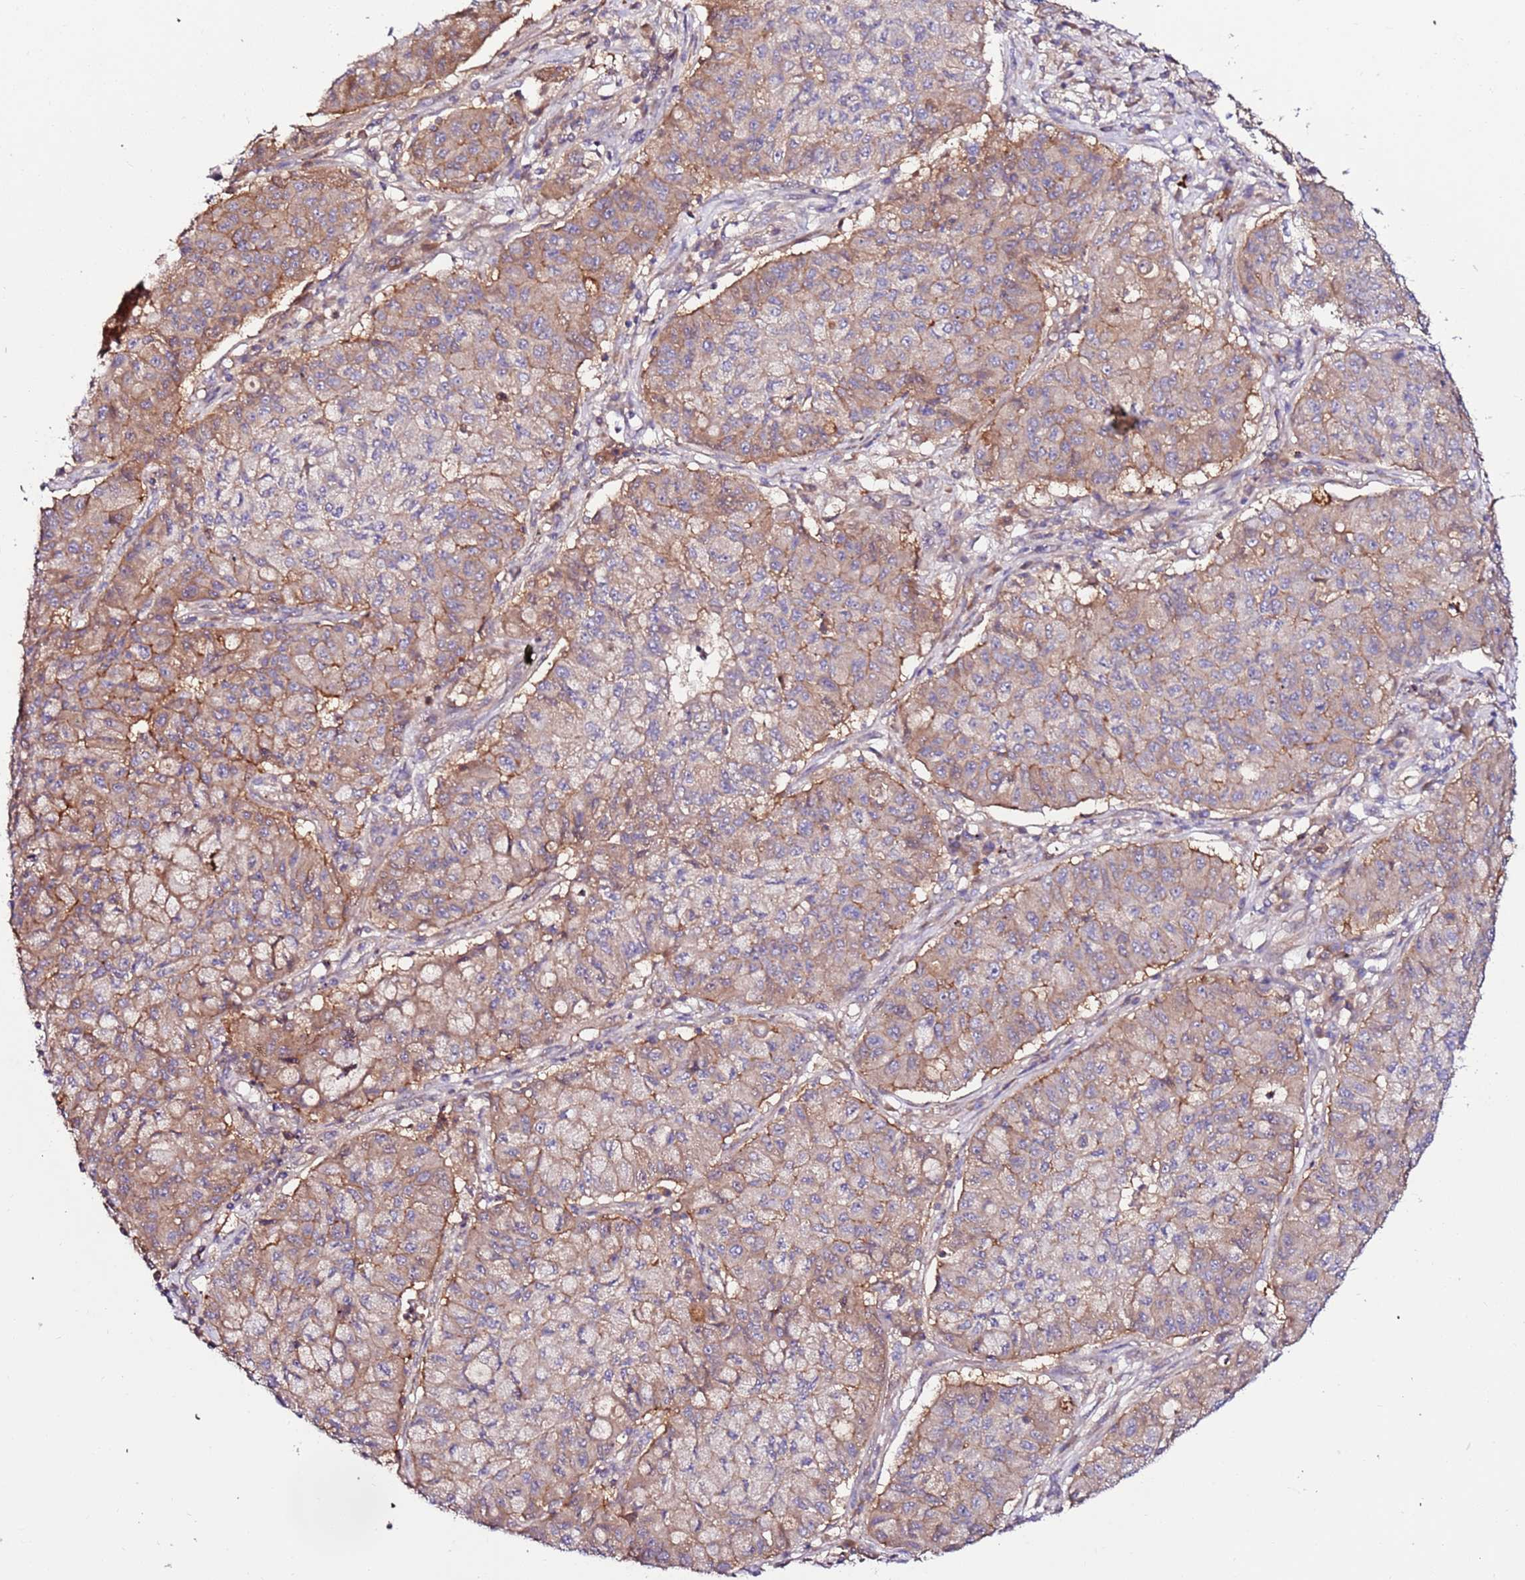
{"staining": {"intensity": "moderate", "quantity": "25%-75%", "location": "cytoplasmic/membranous"}, "tissue": "lung cancer", "cell_type": "Tumor cells", "image_type": "cancer", "snomed": [{"axis": "morphology", "description": "Squamous cell carcinoma, NOS"}, {"axis": "topography", "description": "Lung"}], "caption": "This is an image of immunohistochemistry (IHC) staining of lung cancer (squamous cell carcinoma), which shows moderate expression in the cytoplasmic/membranous of tumor cells.", "gene": "FLVCR1", "patient": {"sex": "male", "age": 74}}